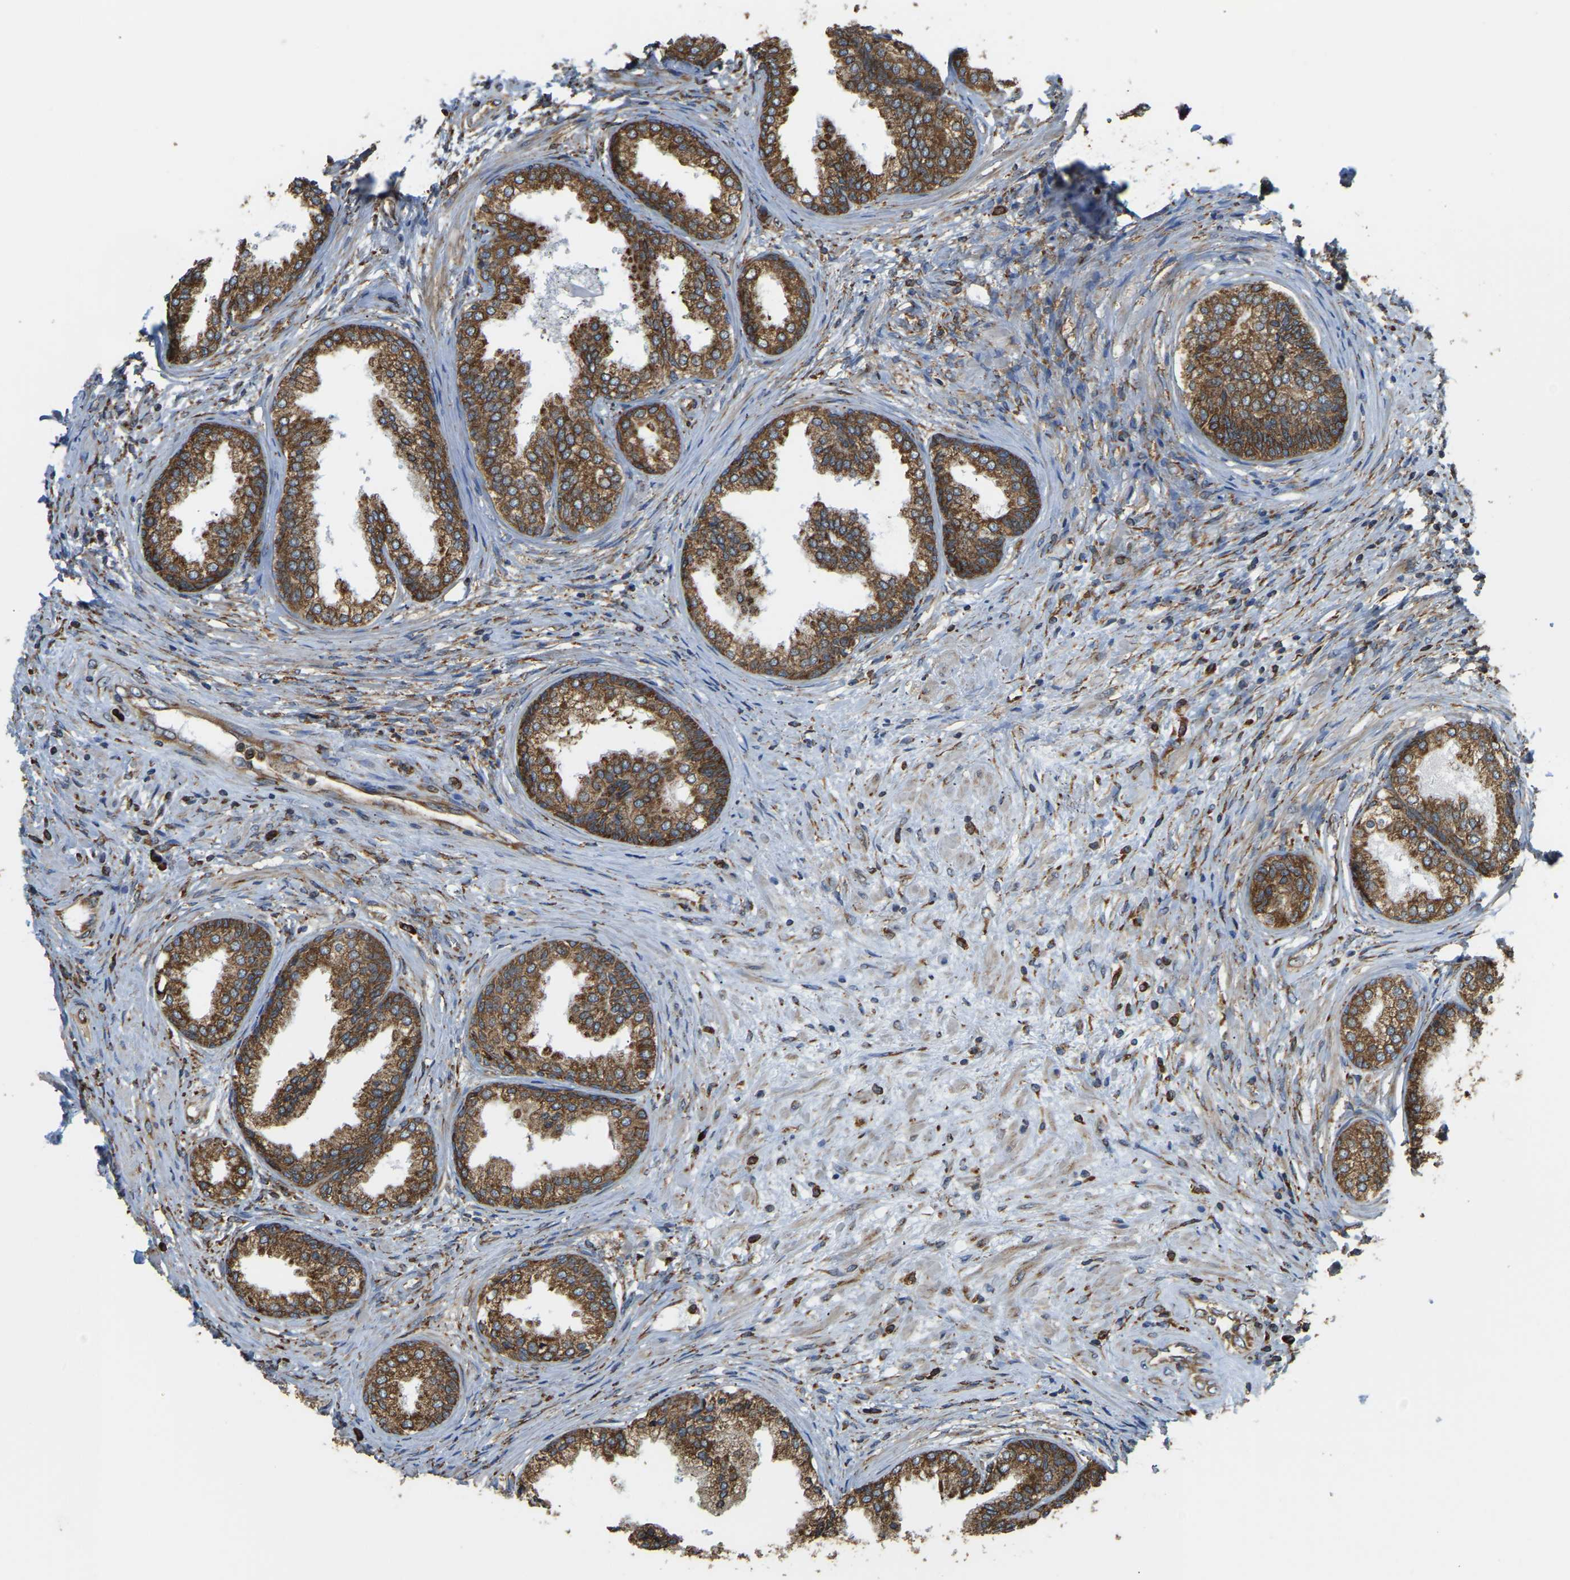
{"staining": {"intensity": "strong", "quantity": "25%-75%", "location": "cytoplasmic/membranous"}, "tissue": "prostate", "cell_type": "Glandular cells", "image_type": "normal", "snomed": [{"axis": "morphology", "description": "Normal tissue, NOS"}, {"axis": "topography", "description": "Prostate"}], "caption": "Immunohistochemistry histopathology image of unremarkable prostate: prostate stained using immunohistochemistry shows high levels of strong protein expression localized specifically in the cytoplasmic/membranous of glandular cells, appearing as a cytoplasmic/membranous brown color.", "gene": "RNF115", "patient": {"sex": "male", "age": 76}}